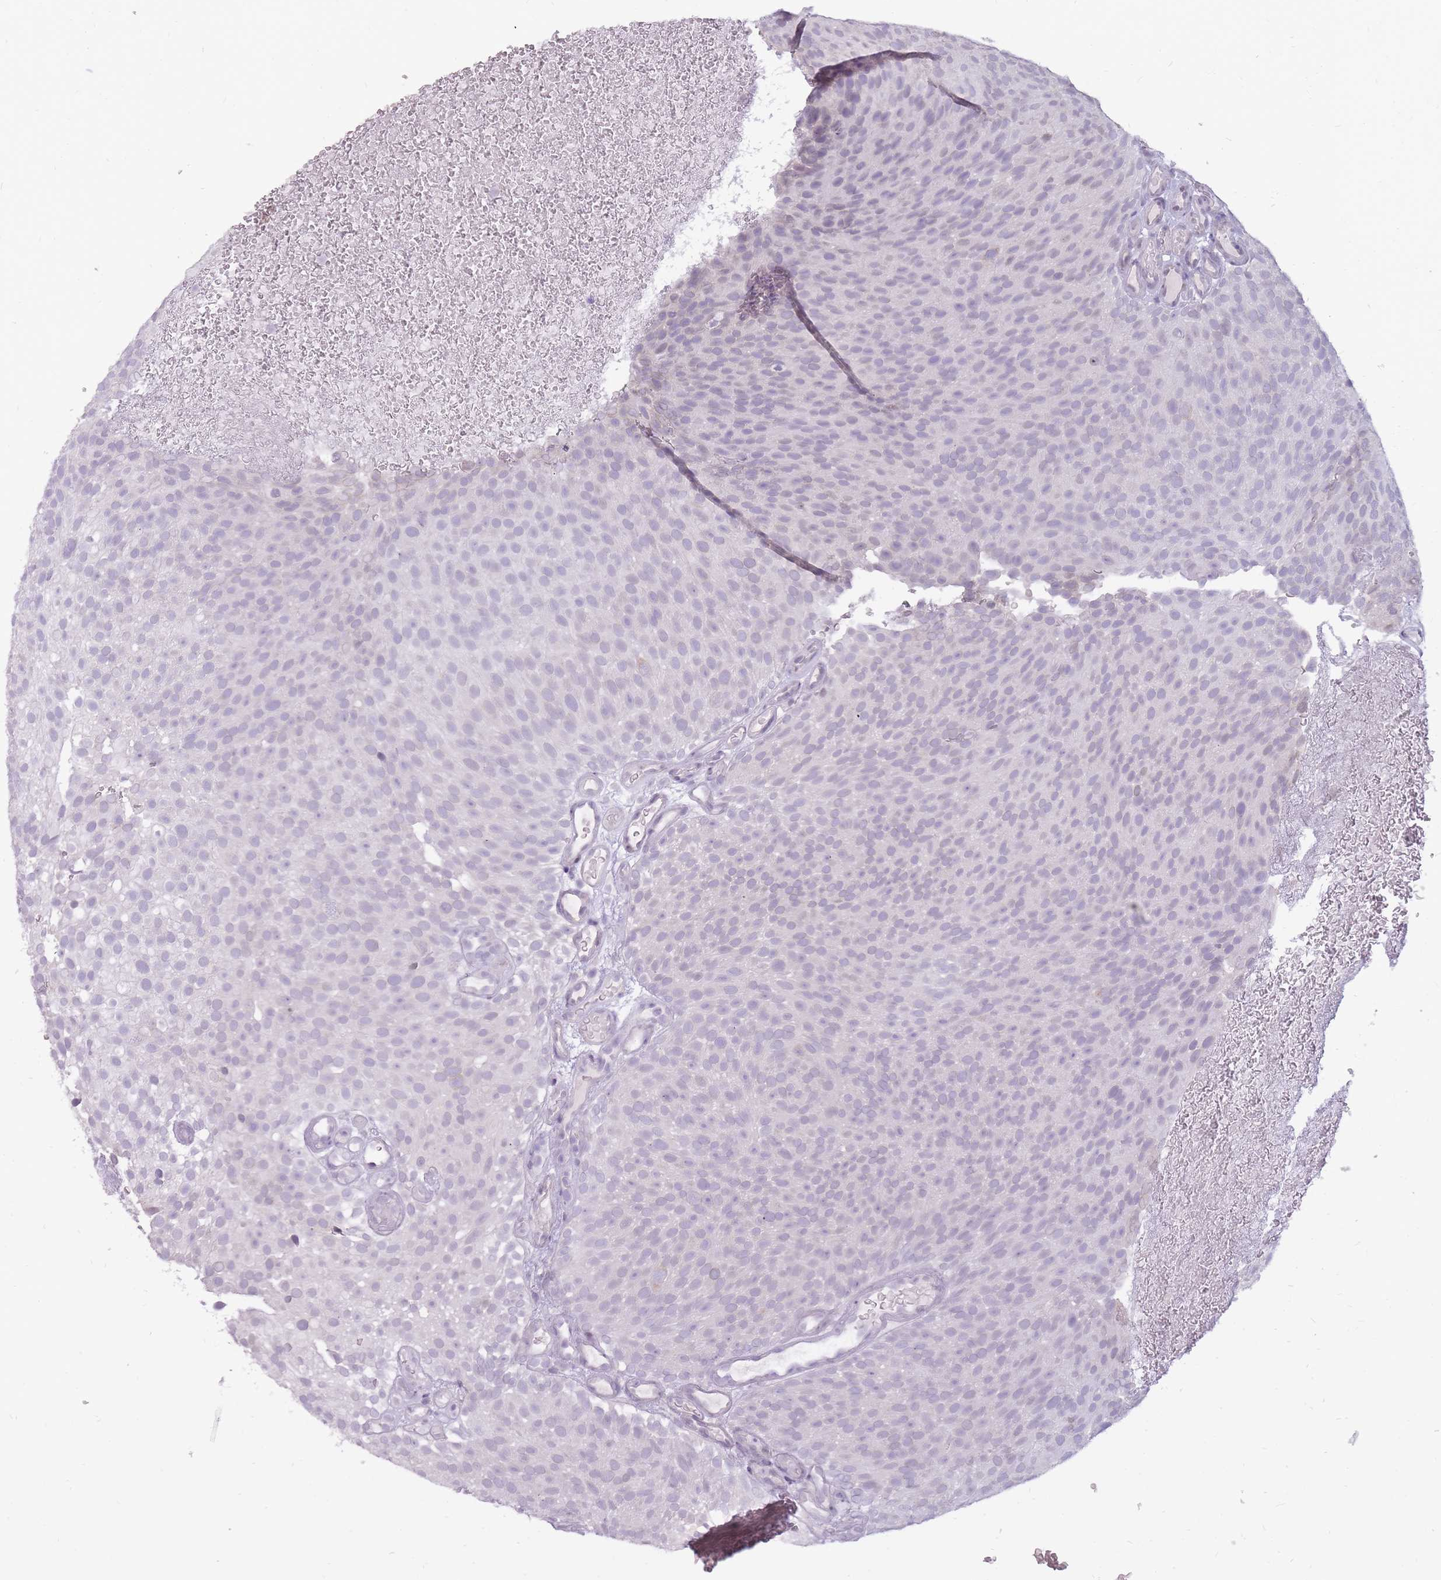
{"staining": {"intensity": "weak", "quantity": "<25%", "location": "nuclear"}, "tissue": "urothelial cancer", "cell_type": "Tumor cells", "image_type": "cancer", "snomed": [{"axis": "morphology", "description": "Urothelial carcinoma, Low grade"}, {"axis": "topography", "description": "Urinary bladder"}], "caption": "The histopathology image shows no staining of tumor cells in urothelial cancer.", "gene": "POMZP3", "patient": {"sex": "male", "age": 78}}